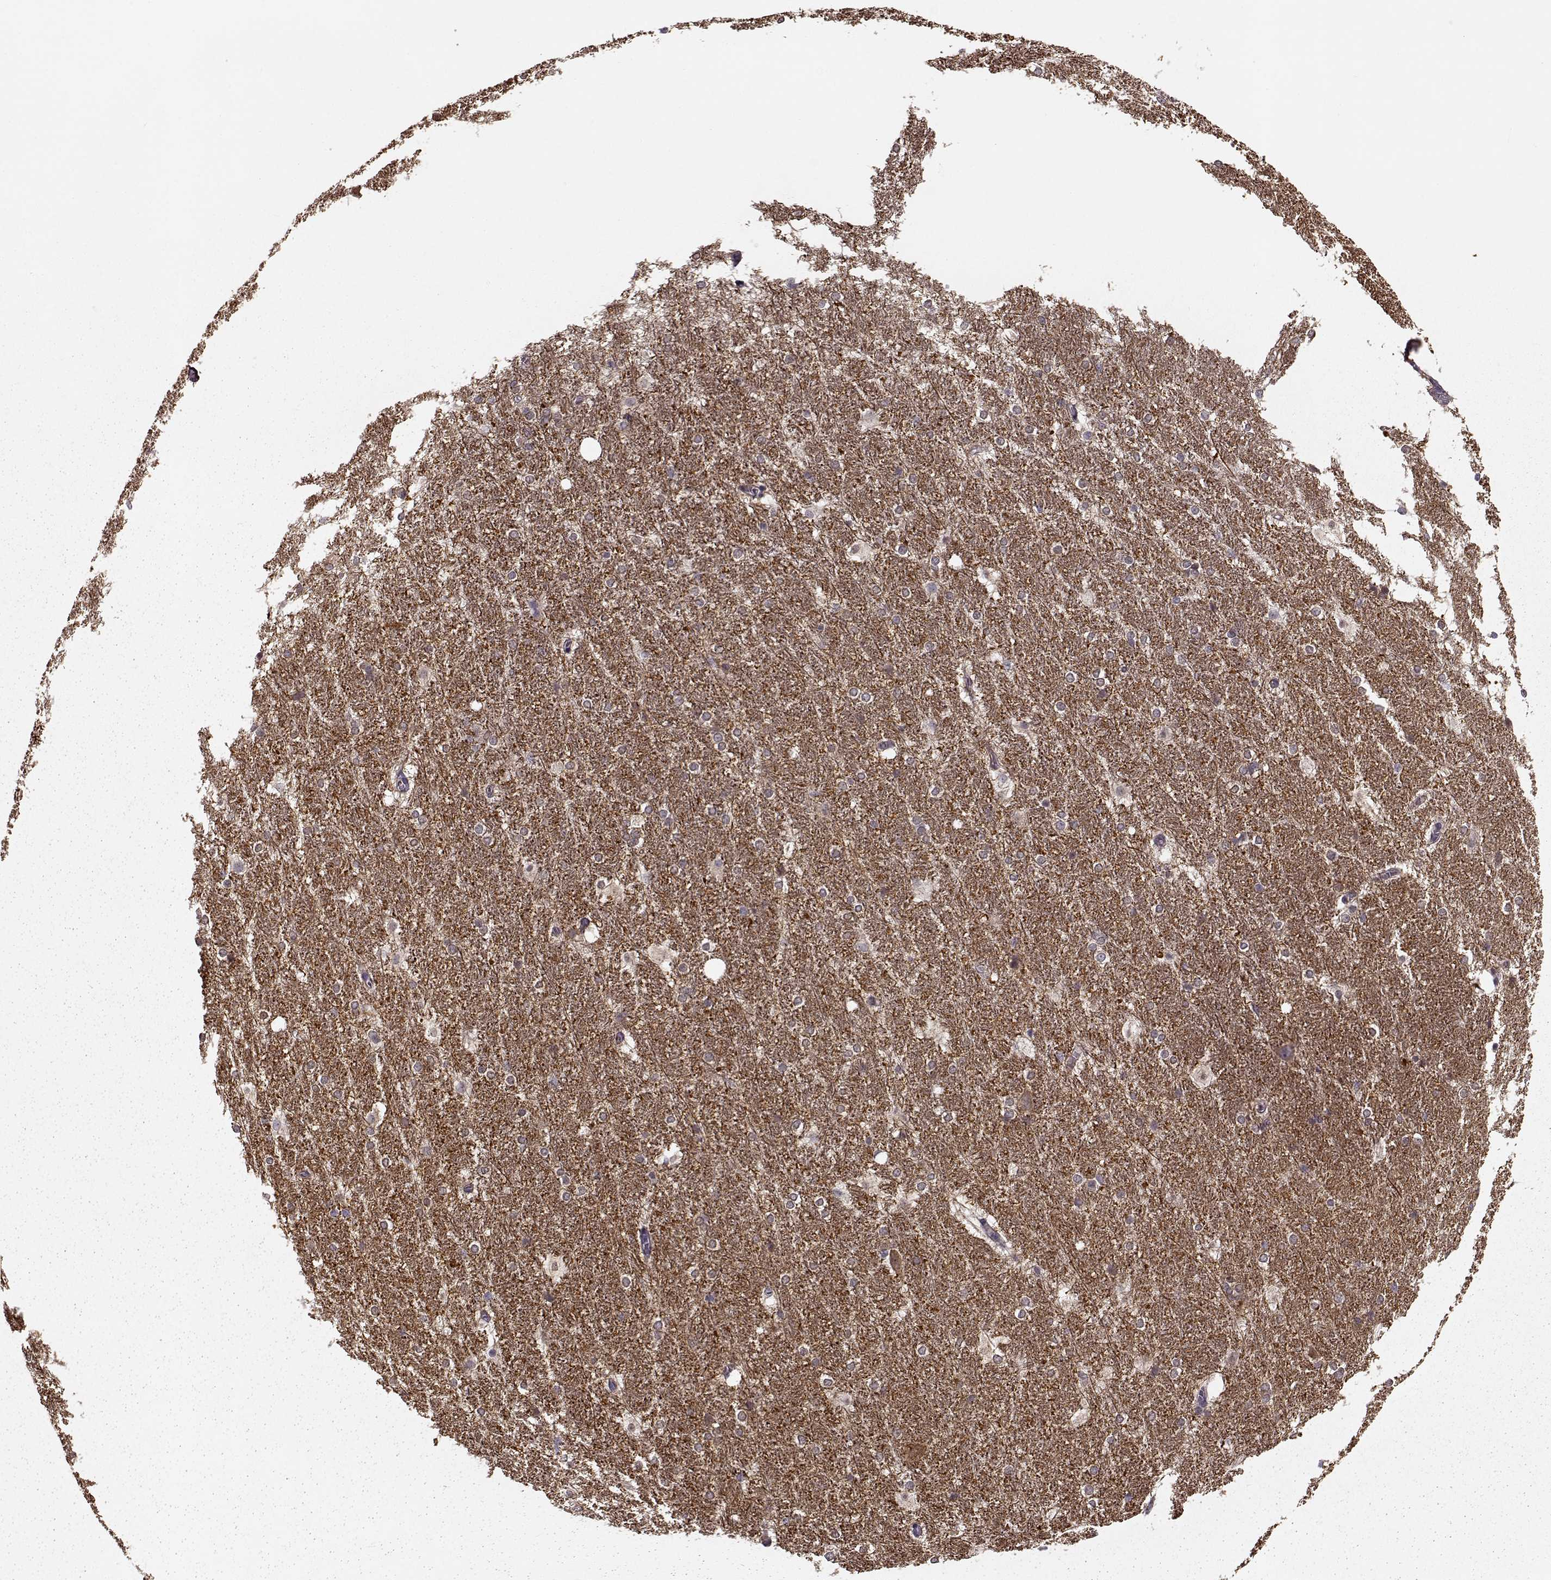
{"staining": {"intensity": "moderate", "quantity": "<25%", "location": "cytoplasmic/membranous"}, "tissue": "hippocampus", "cell_type": "Glial cells", "image_type": "normal", "snomed": [{"axis": "morphology", "description": "Normal tissue, NOS"}, {"axis": "topography", "description": "Cerebral cortex"}, {"axis": "topography", "description": "Hippocampus"}], "caption": "Protein expression analysis of unremarkable hippocampus shows moderate cytoplasmic/membranous staining in approximately <25% of glial cells. (DAB = brown stain, brightfield microscopy at high magnification).", "gene": "MTR", "patient": {"sex": "female", "age": 19}}